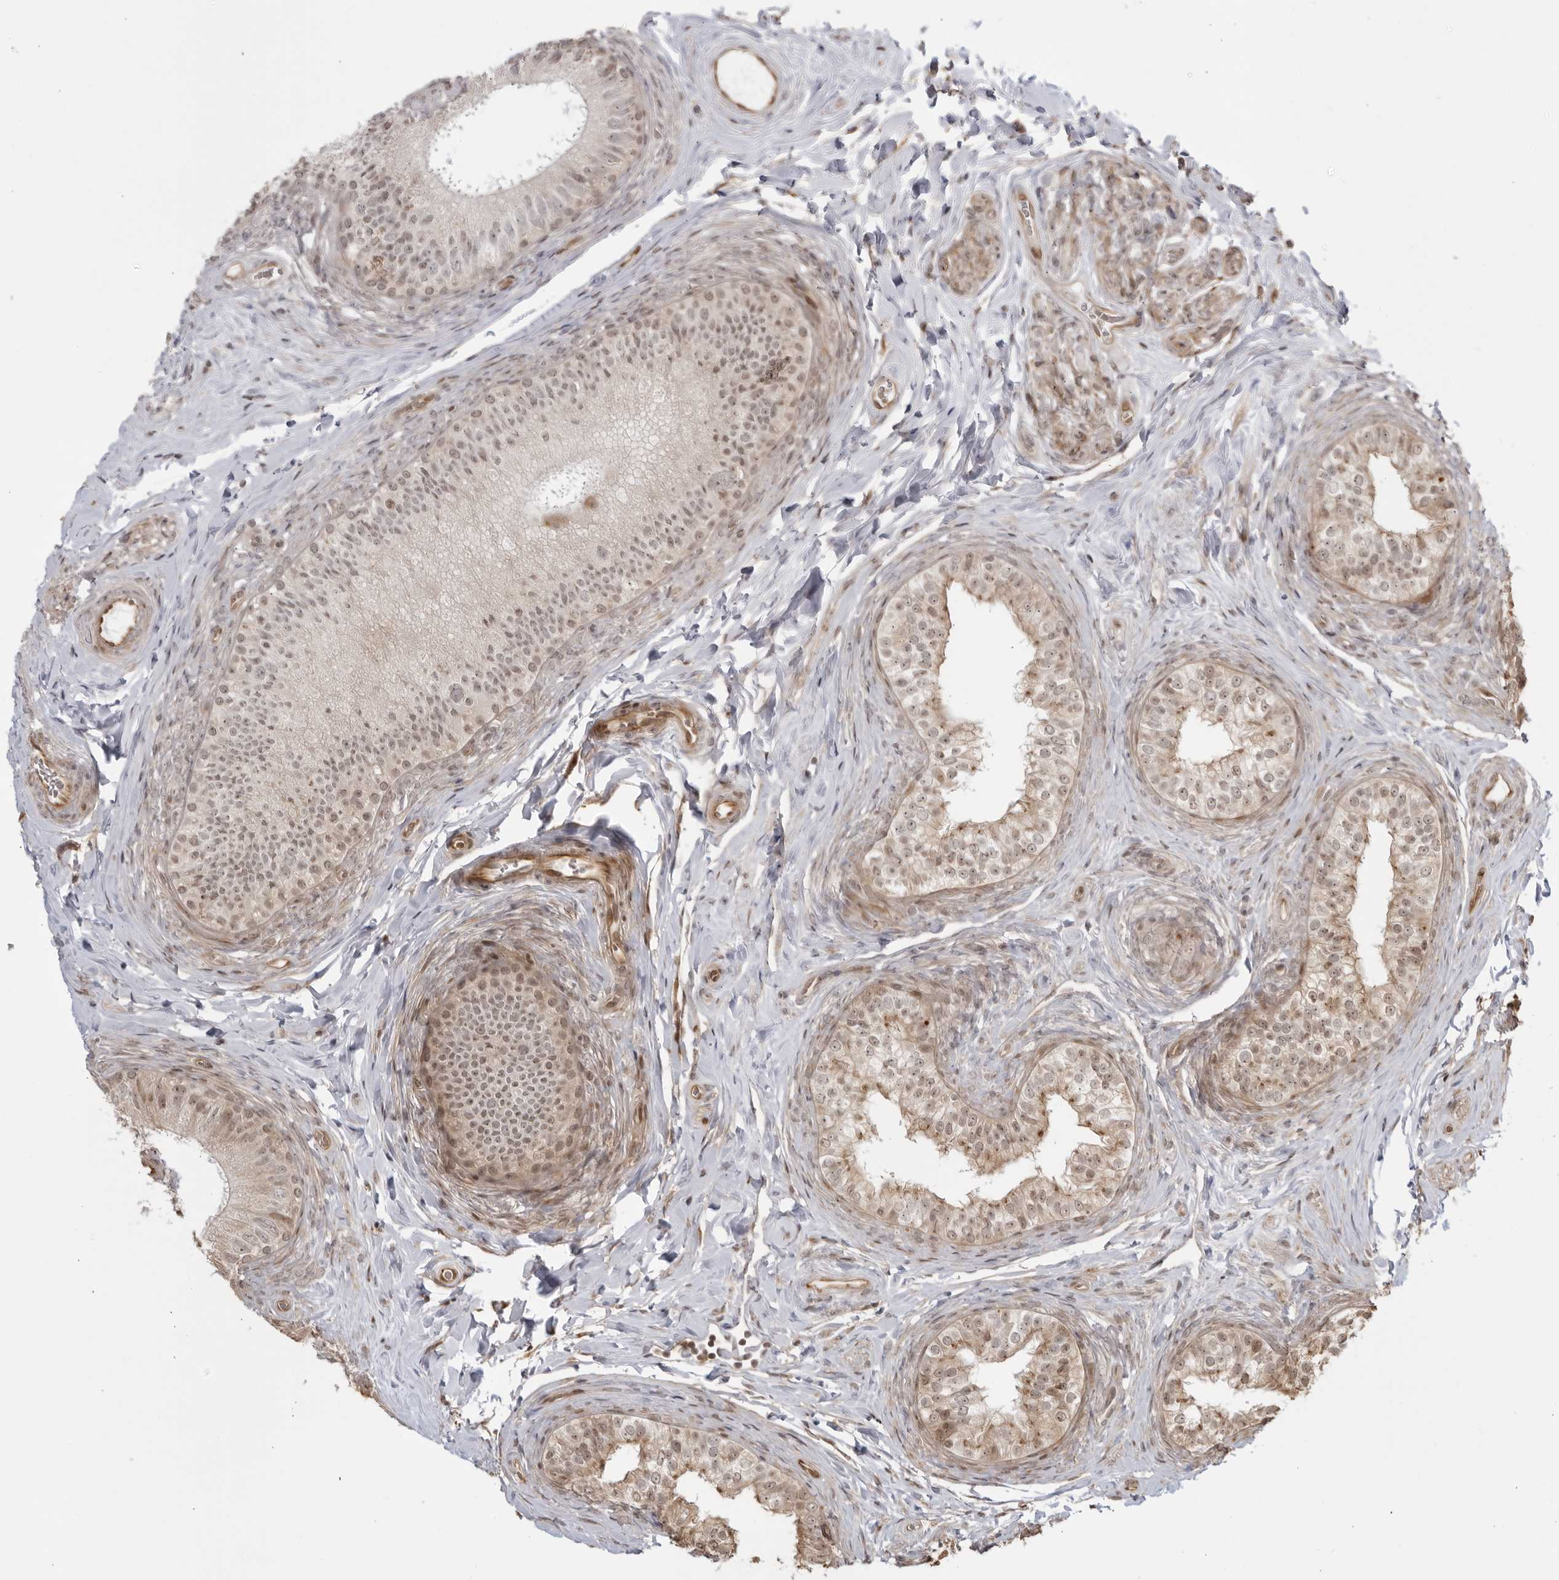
{"staining": {"intensity": "moderate", "quantity": "25%-75%", "location": "nuclear"}, "tissue": "epididymis", "cell_type": "Glandular cells", "image_type": "normal", "snomed": [{"axis": "morphology", "description": "Normal tissue, NOS"}, {"axis": "topography", "description": "Epididymis"}], "caption": "Immunohistochemistry photomicrograph of unremarkable epididymis: epididymis stained using immunohistochemistry (IHC) shows medium levels of moderate protein expression localized specifically in the nuclear of glandular cells, appearing as a nuclear brown color.", "gene": "TCF21", "patient": {"sex": "male", "age": 49}}